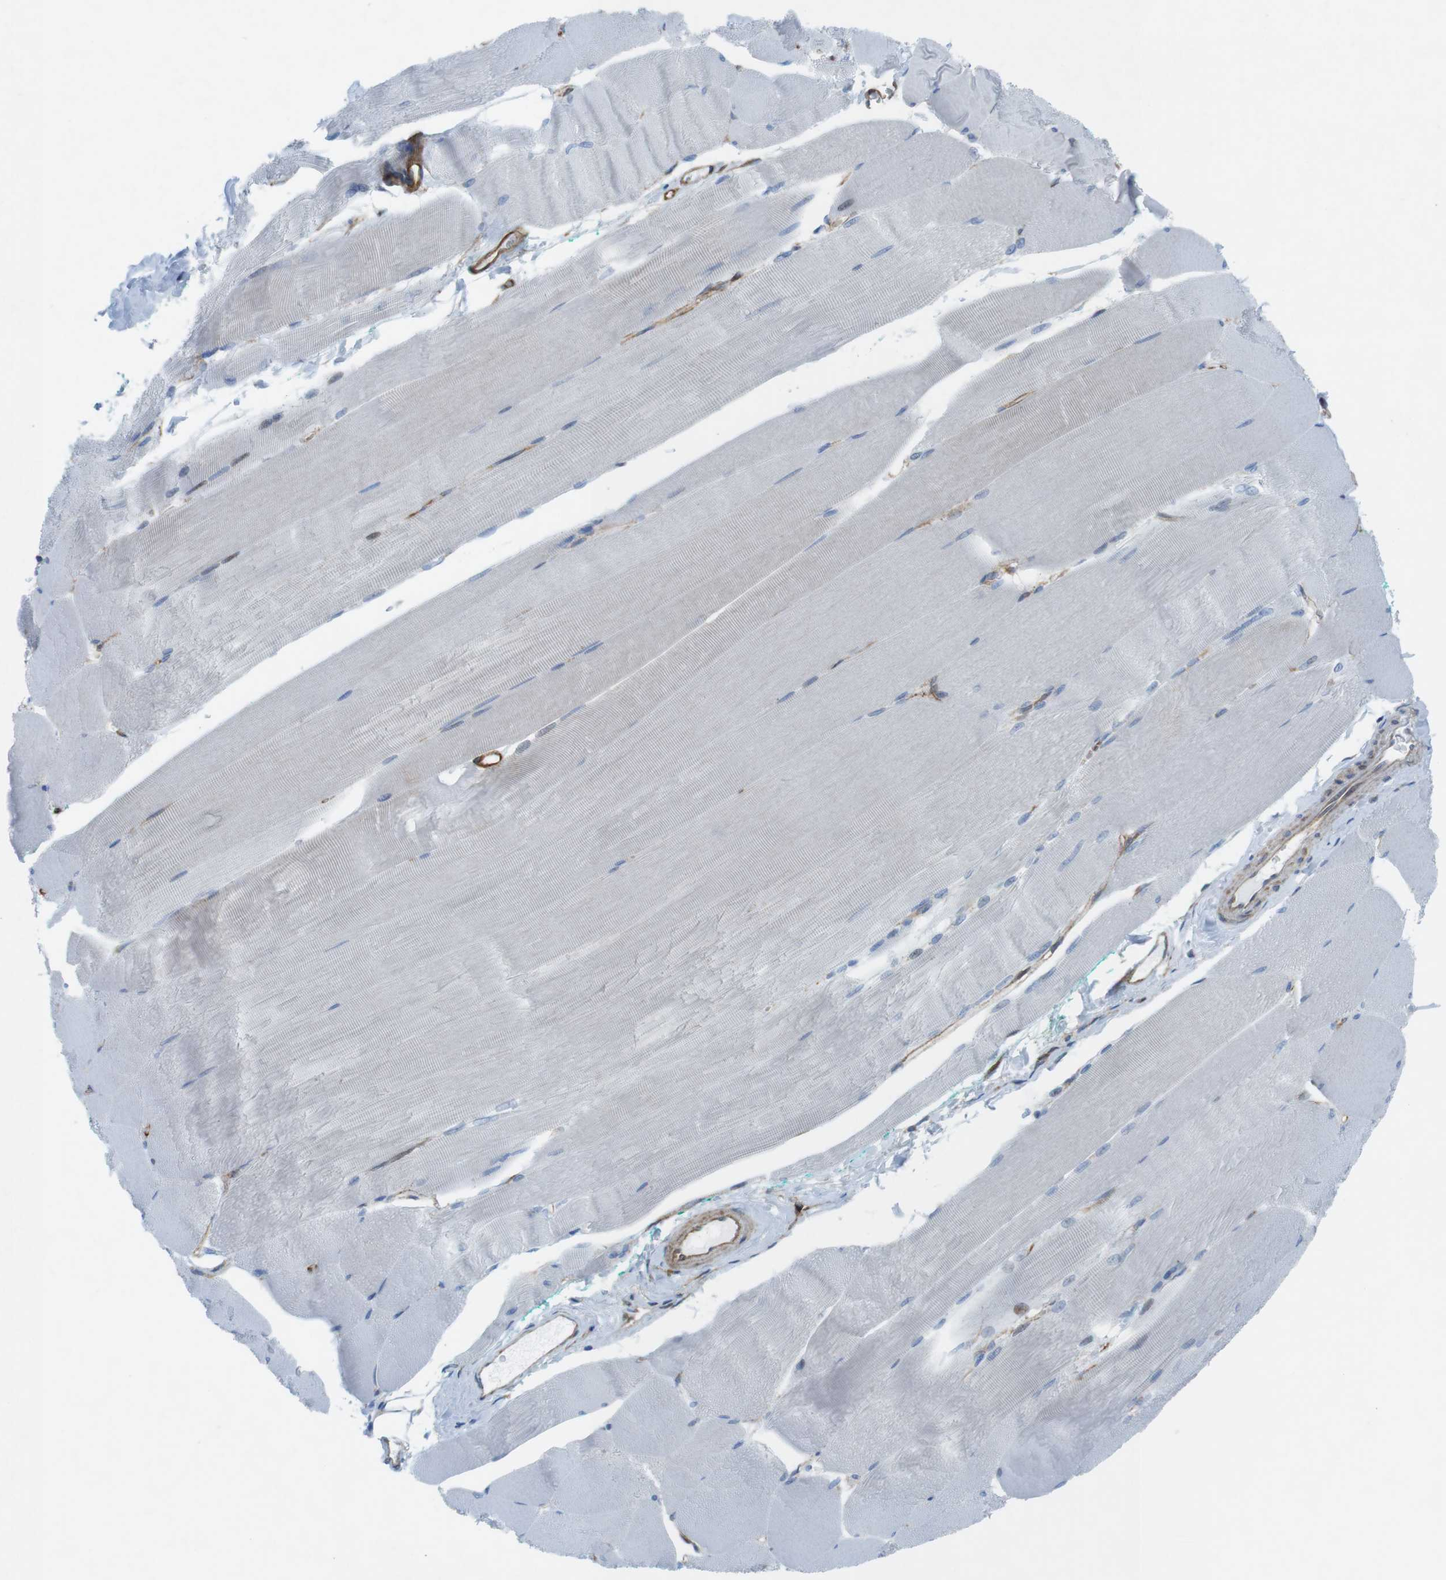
{"staining": {"intensity": "negative", "quantity": "none", "location": "none"}, "tissue": "skeletal muscle", "cell_type": "Myocytes", "image_type": "normal", "snomed": [{"axis": "morphology", "description": "Normal tissue, NOS"}, {"axis": "morphology", "description": "Squamous cell carcinoma, NOS"}, {"axis": "topography", "description": "Skeletal muscle"}], "caption": "This is a histopathology image of immunohistochemistry staining of unremarkable skeletal muscle, which shows no expression in myocytes.", "gene": "DIAPH2", "patient": {"sex": "male", "age": 51}}